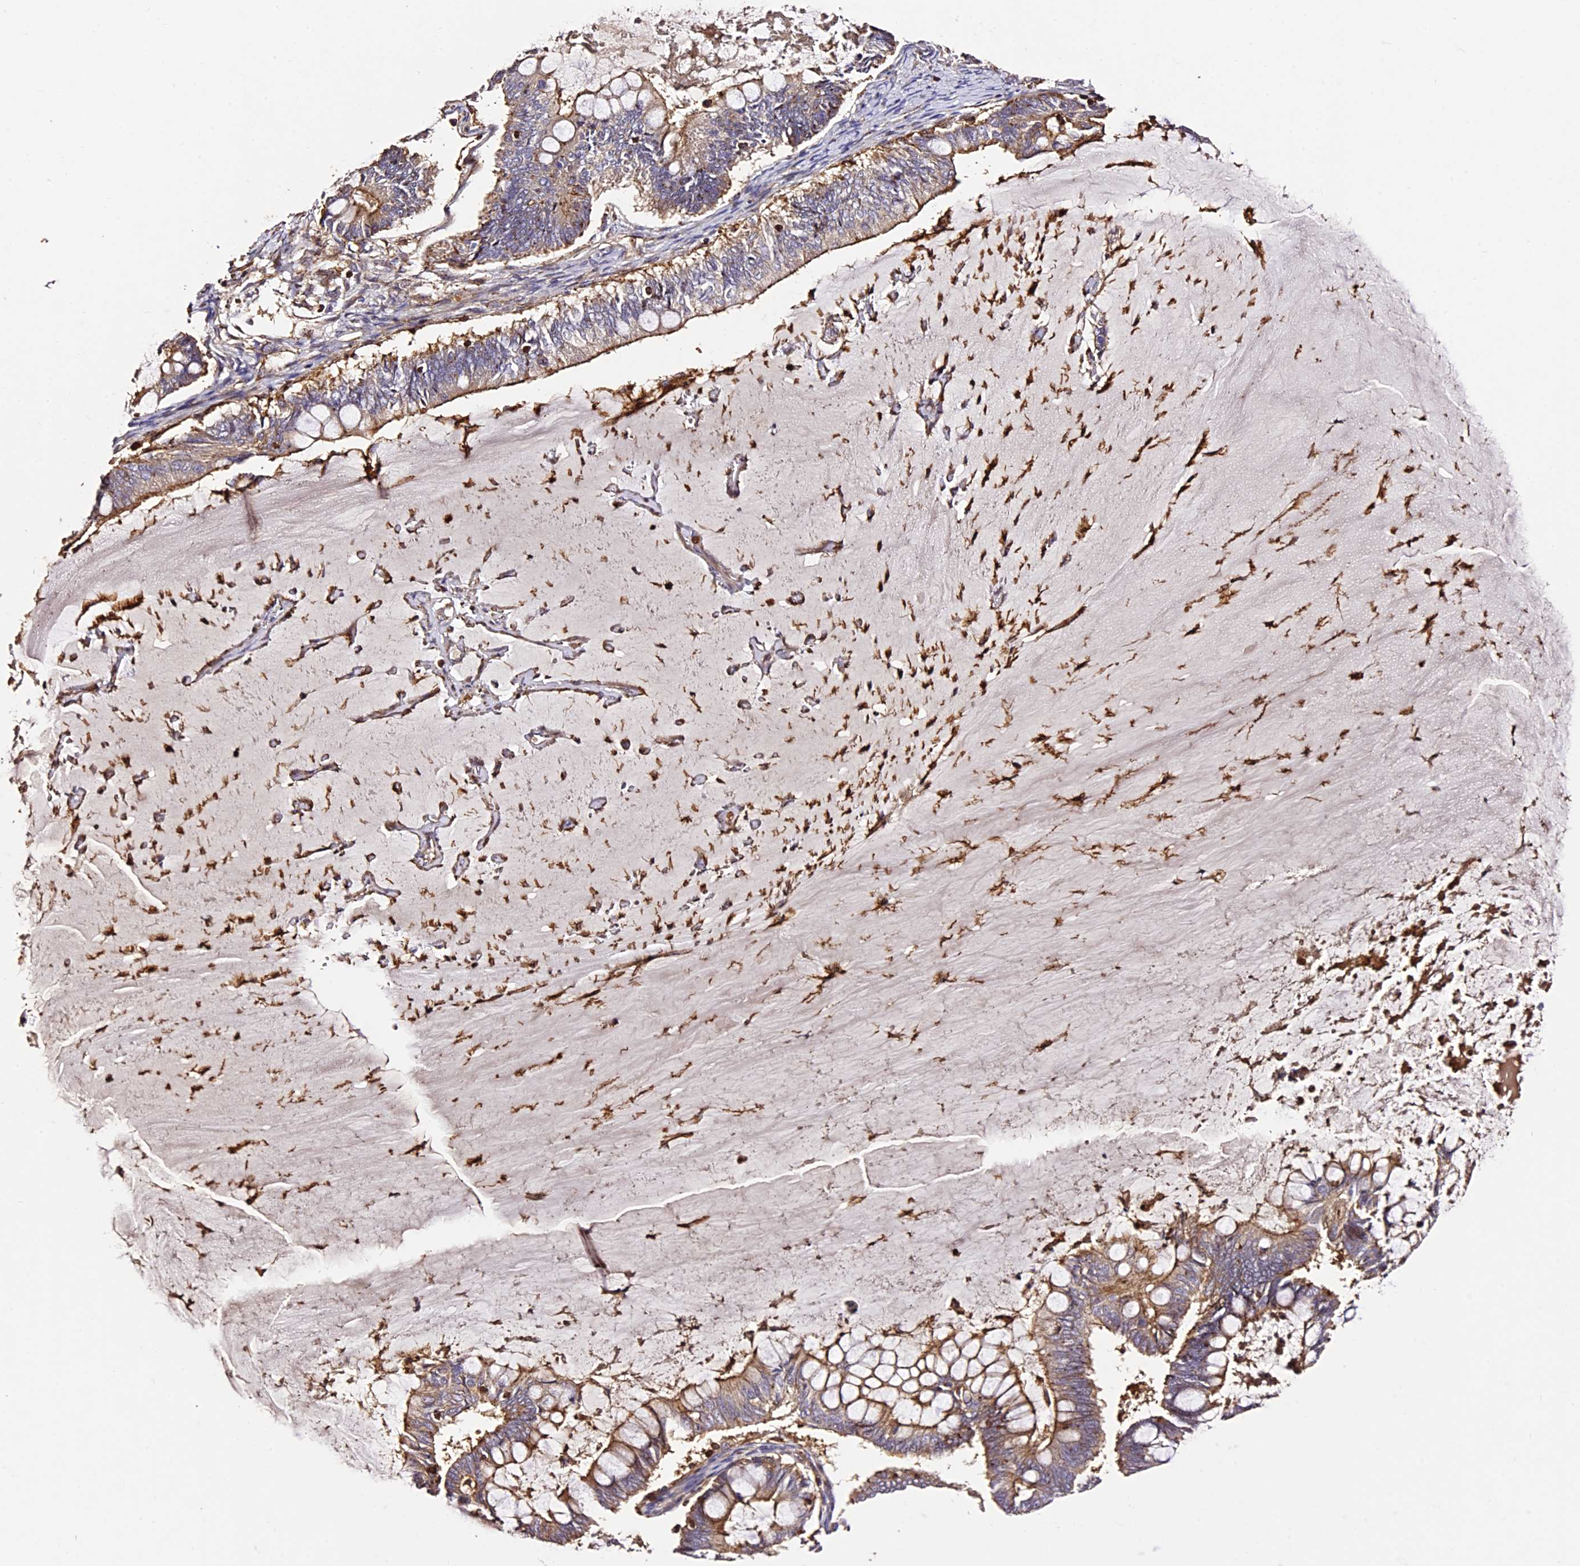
{"staining": {"intensity": "moderate", "quantity": ">75%", "location": "cytoplasmic/membranous"}, "tissue": "ovarian cancer", "cell_type": "Tumor cells", "image_type": "cancer", "snomed": [{"axis": "morphology", "description": "Cystadenocarcinoma, mucinous, NOS"}, {"axis": "topography", "description": "Ovary"}], "caption": "Ovarian cancer stained with immunohistochemistry shows moderate cytoplasmic/membranous positivity in approximately >75% of tumor cells.", "gene": "RAPSN", "patient": {"sex": "female", "age": 61}}